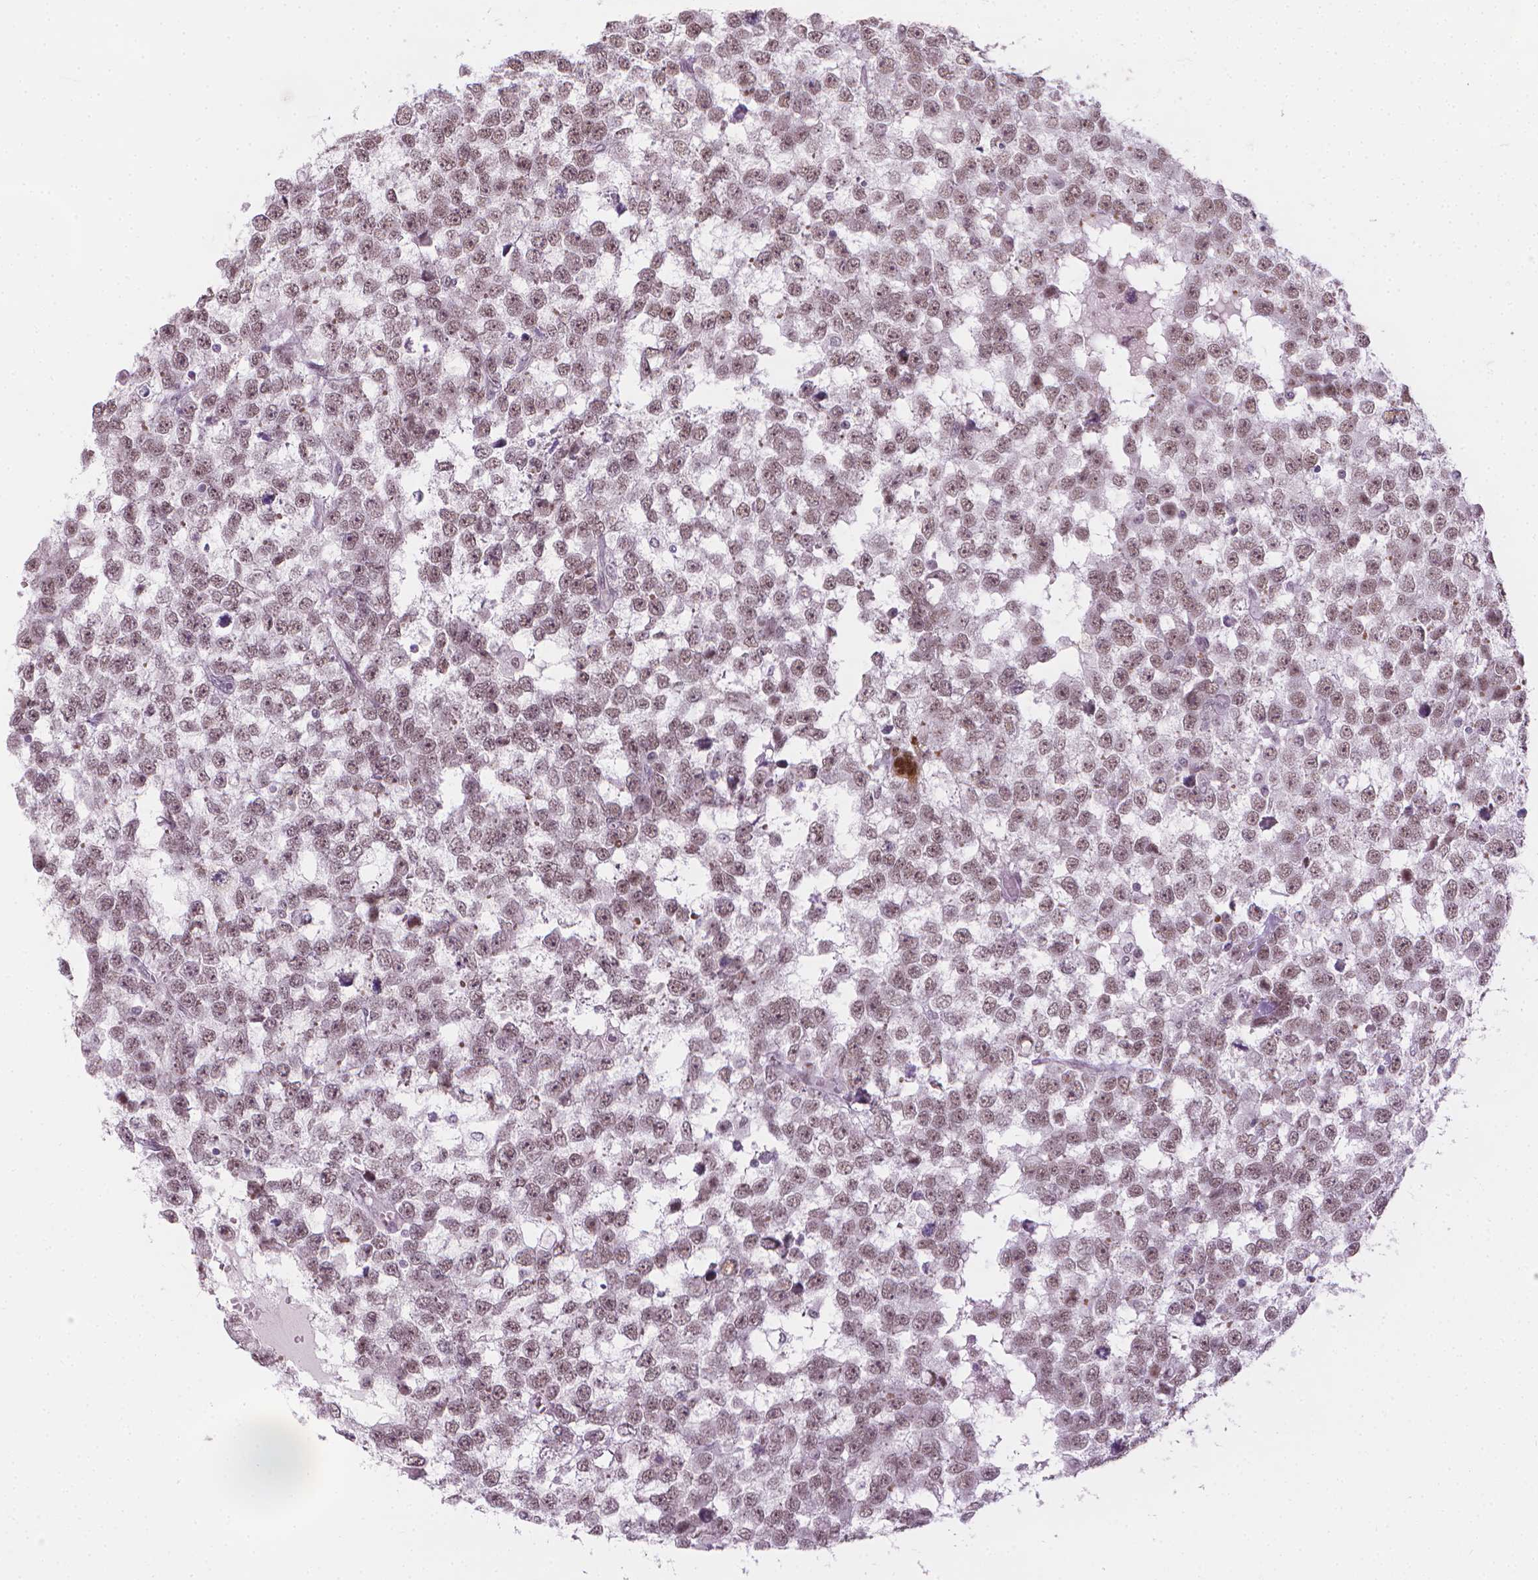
{"staining": {"intensity": "weak", "quantity": "25%-75%", "location": "nuclear"}, "tissue": "testis cancer", "cell_type": "Tumor cells", "image_type": "cancer", "snomed": [{"axis": "morphology", "description": "Normal tissue, NOS"}, {"axis": "morphology", "description": "Seminoma, NOS"}, {"axis": "topography", "description": "Testis"}, {"axis": "topography", "description": "Epididymis"}], "caption": "There is low levels of weak nuclear expression in tumor cells of testis cancer (seminoma), as demonstrated by immunohistochemical staining (brown color).", "gene": "CDKN1C", "patient": {"sex": "male", "age": 34}}